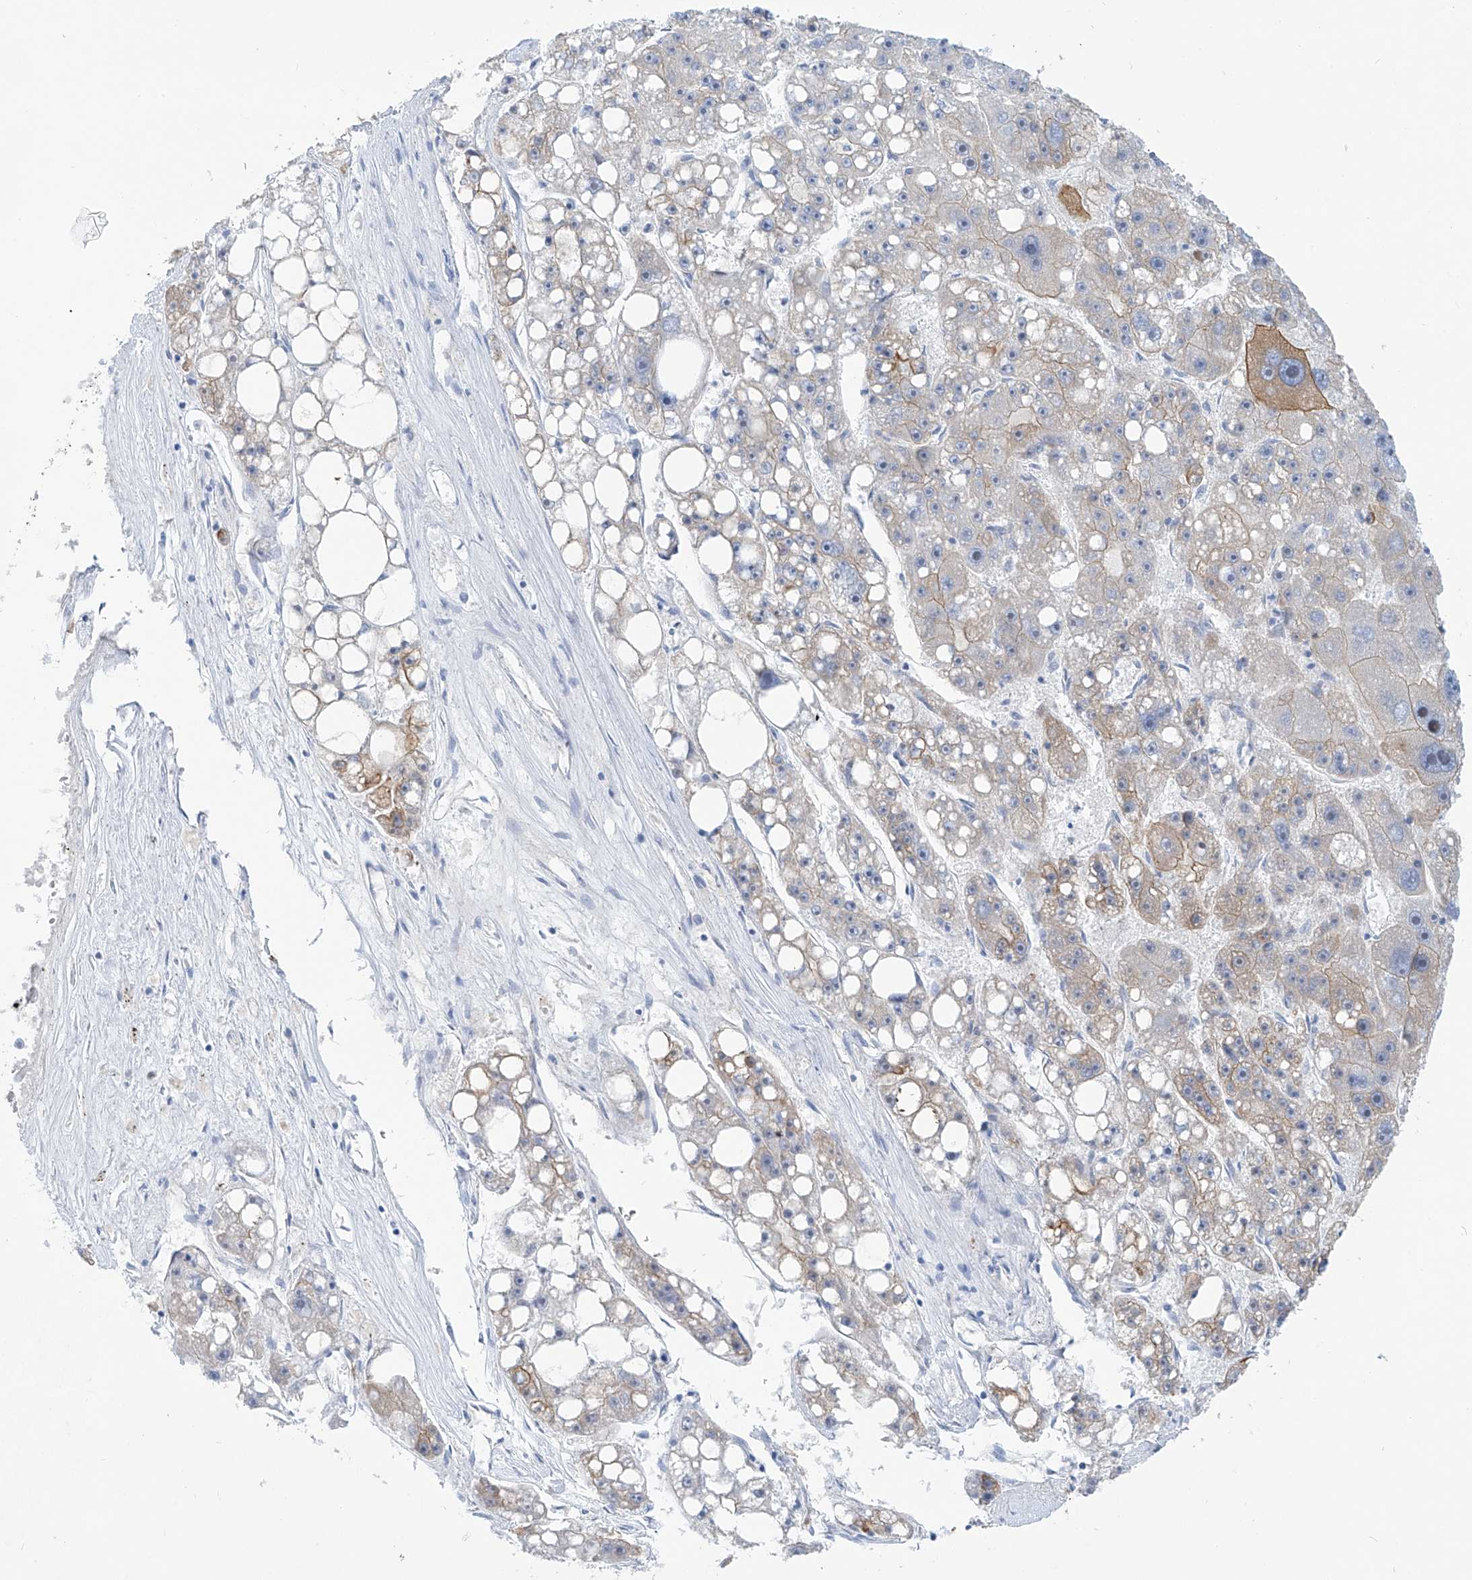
{"staining": {"intensity": "moderate", "quantity": "<25%", "location": "cytoplasmic/membranous"}, "tissue": "liver cancer", "cell_type": "Tumor cells", "image_type": "cancer", "snomed": [{"axis": "morphology", "description": "Carcinoma, Hepatocellular, NOS"}, {"axis": "topography", "description": "Liver"}], "caption": "This image displays immunohistochemistry (IHC) staining of liver hepatocellular carcinoma, with low moderate cytoplasmic/membranous positivity in approximately <25% of tumor cells.", "gene": "PIK3C2B", "patient": {"sex": "female", "age": 61}}